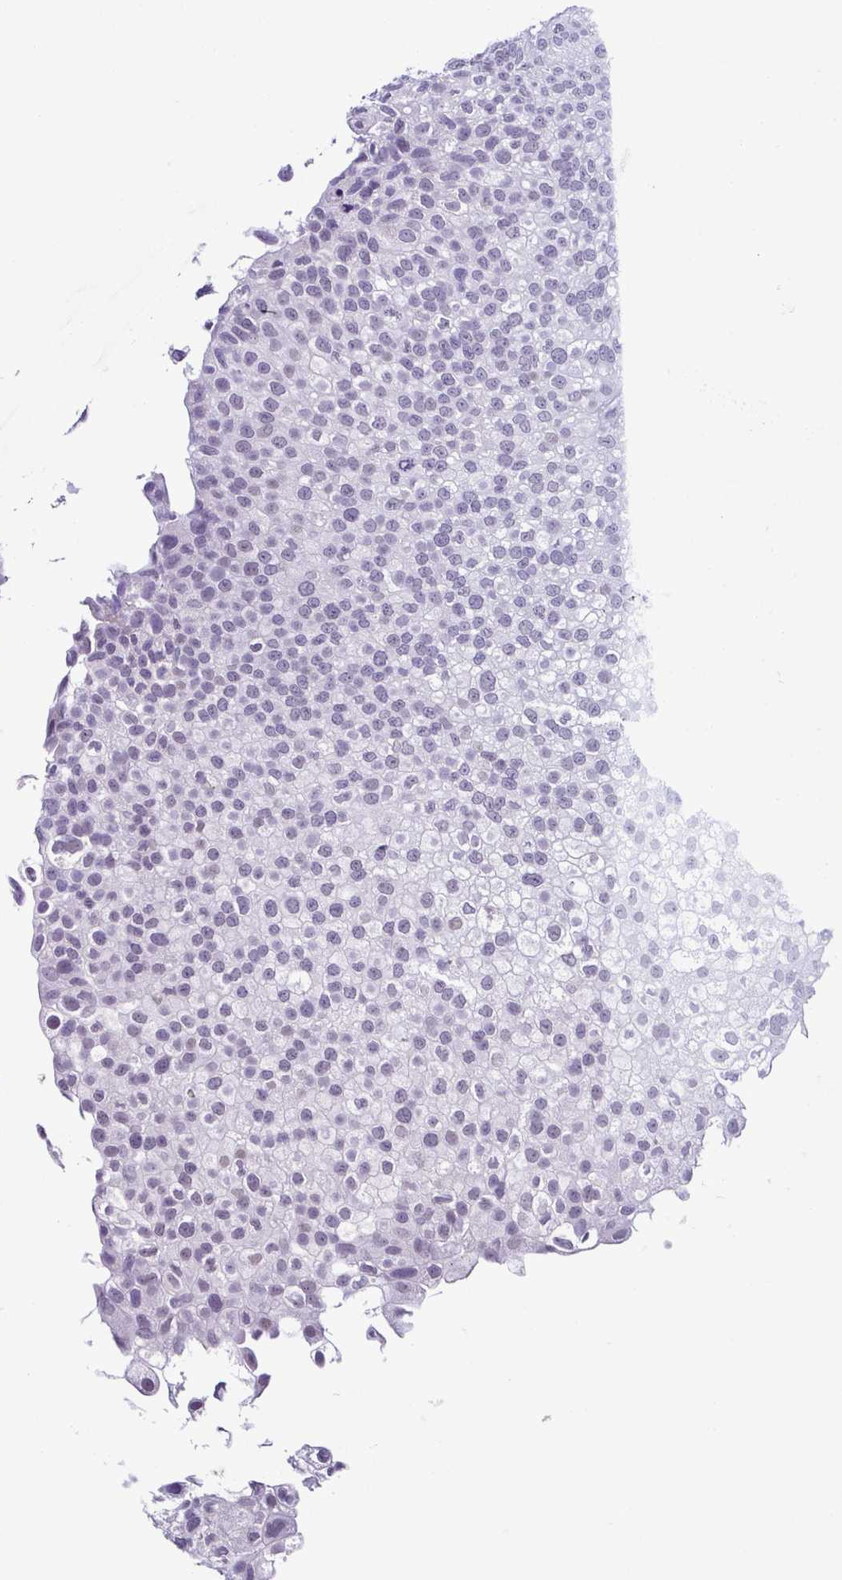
{"staining": {"intensity": "negative", "quantity": "none", "location": "none"}, "tissue": "urothelial cancer", "cell_type": "Tumor cells", "image_type": "cancer", "snomed": [{"axis": "morphology", "description": "Urothelial carcinoma, NOS"}, {"axis": "topography", "description": "Urinary bladder"}], "caption": "Tumor cells are negative for protein expression in human urothelial cancer.", "gene": "TNNT2", "patient": {"sex": "male", "age": 87}}